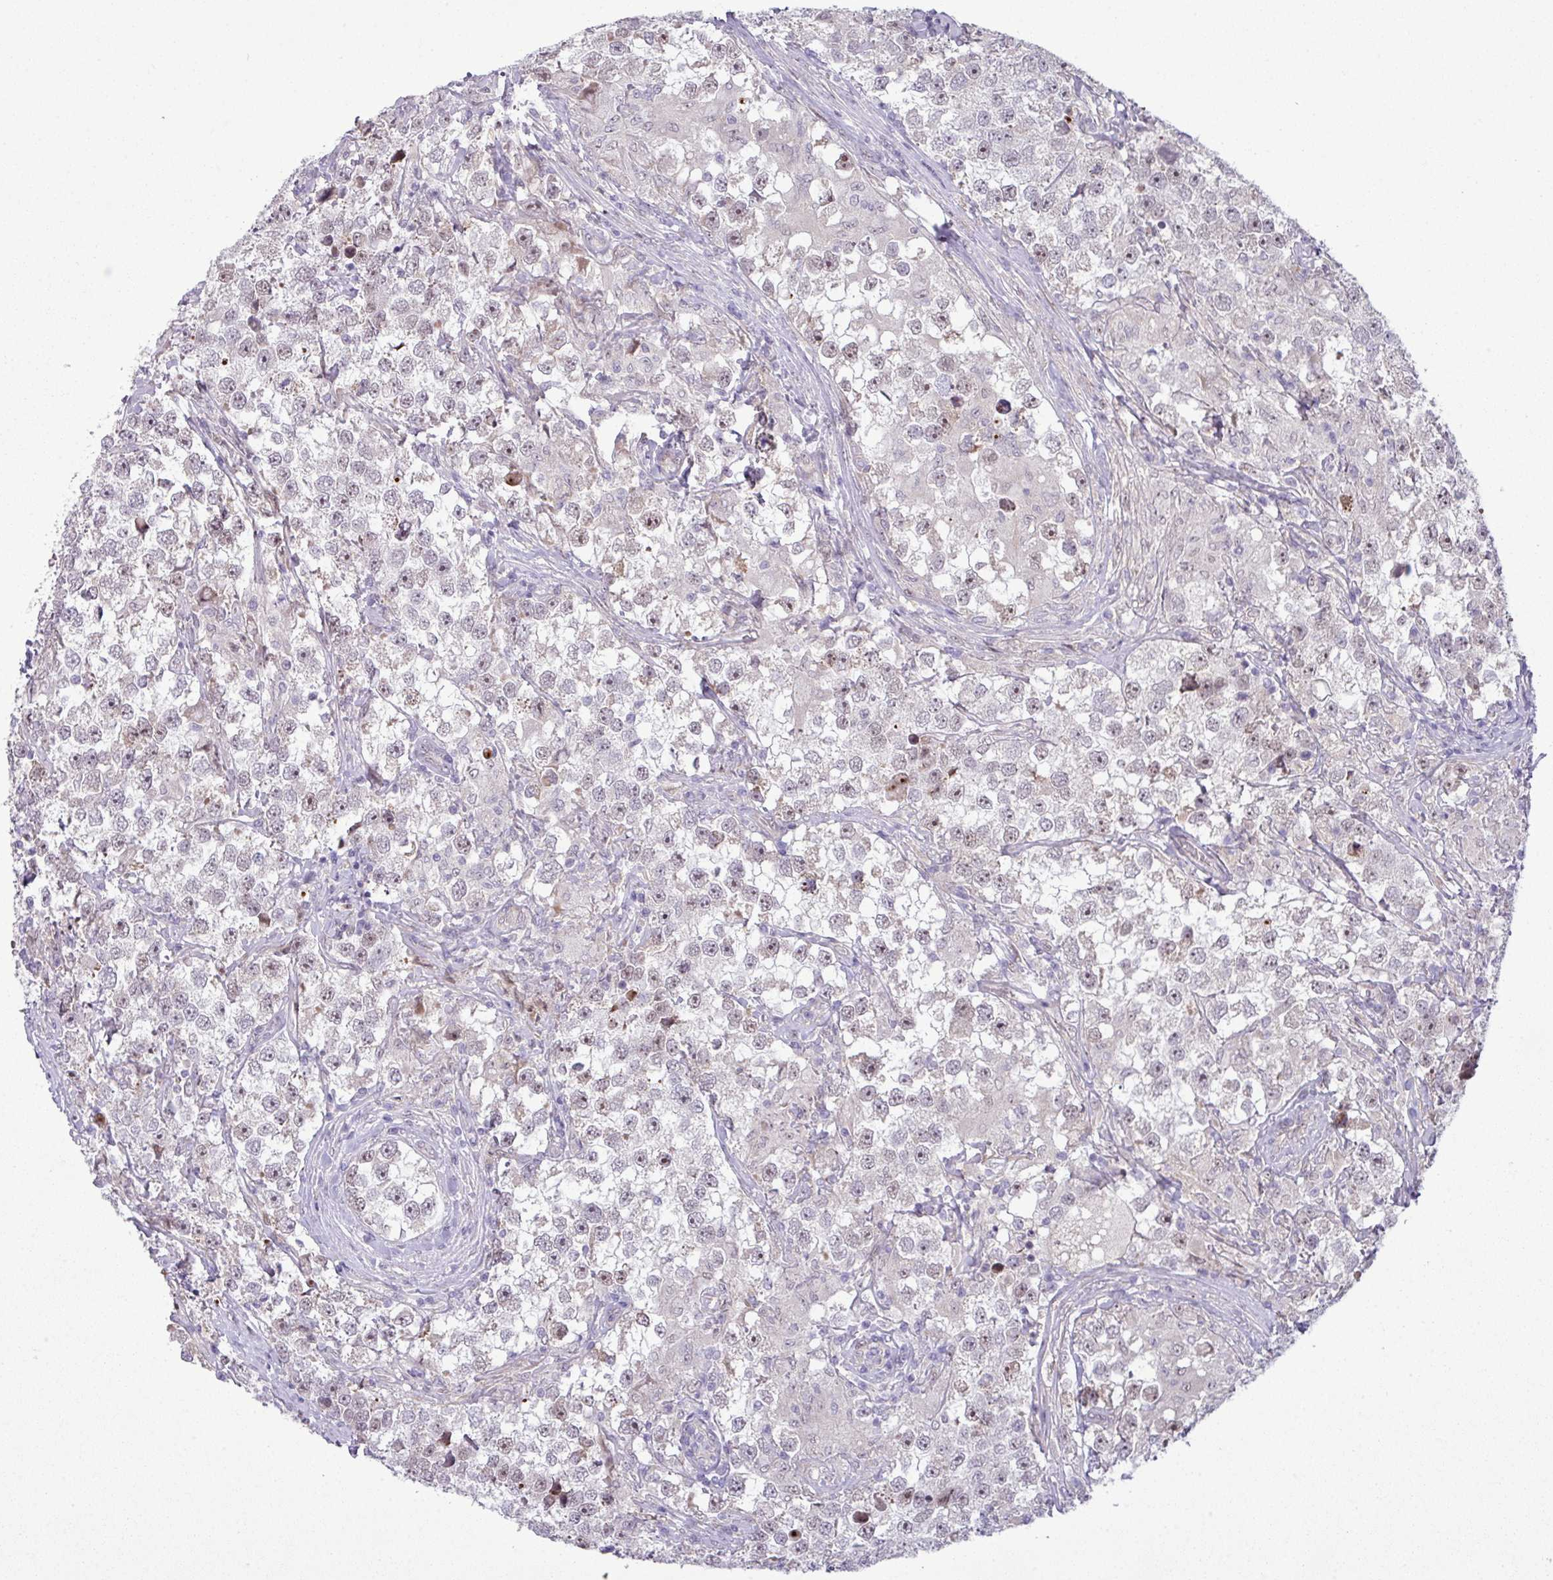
{"staining": {"intensity": "weak", "quantity": "<25%", "location": "nuclear"}, "tissue": "testis cancer", "cell_type": "Tumor cells", "image_type": "cancer", "snomed": [{"axis": "morphology", "description": "Seminoma, NOS"}, {"axis": "topography", "description": "Testis"}], "caption": "Immunohistochemical staining of testis cancer (seminoma) exhibits no significant positivity in tumor cells.", "gene": "MAK16", "patient": {"sex": "male", "age": 46}}